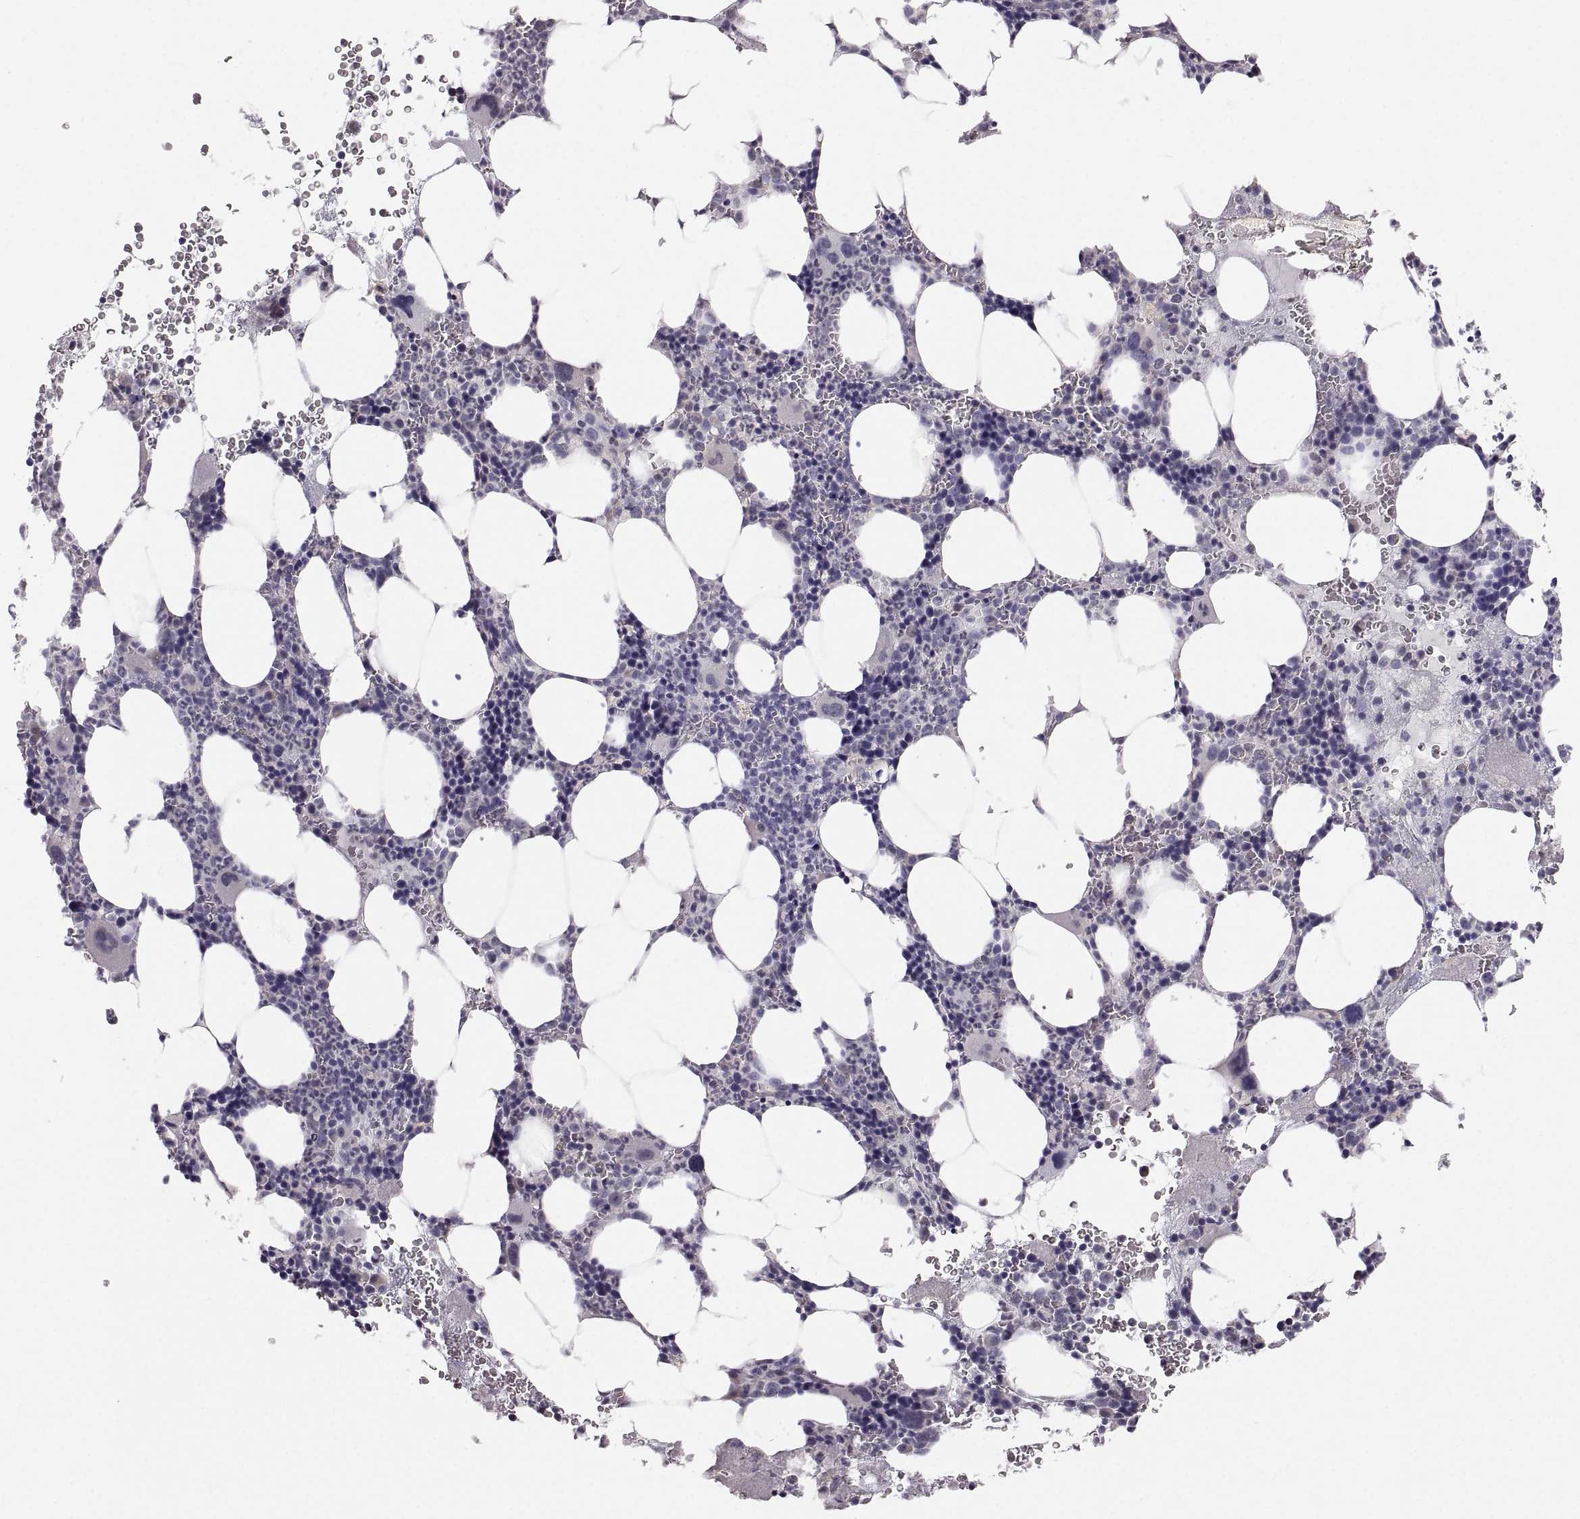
{"staining": {"intensity": "negative", "quantity": "none", "location": "none"}, "tissue": "bone marrow", "cell_type": "Hematopoietic cells", "image_type": "normal", "snomed": [{"axis": "morphology", "description": "Normal tissue, NOS"}, {"axis": "topography", "description": "Bone marrow"}], "caption": "This photomicrograph is of unremarkable bone marrow stained with immunohistochemistry (IHC) to label a protein in brown with the nuclei are counter-stained blue. There is no positivity in hematopoietic cells.", "gene": "ZNF185", "patient": {"sex": "male", "age": 44}}